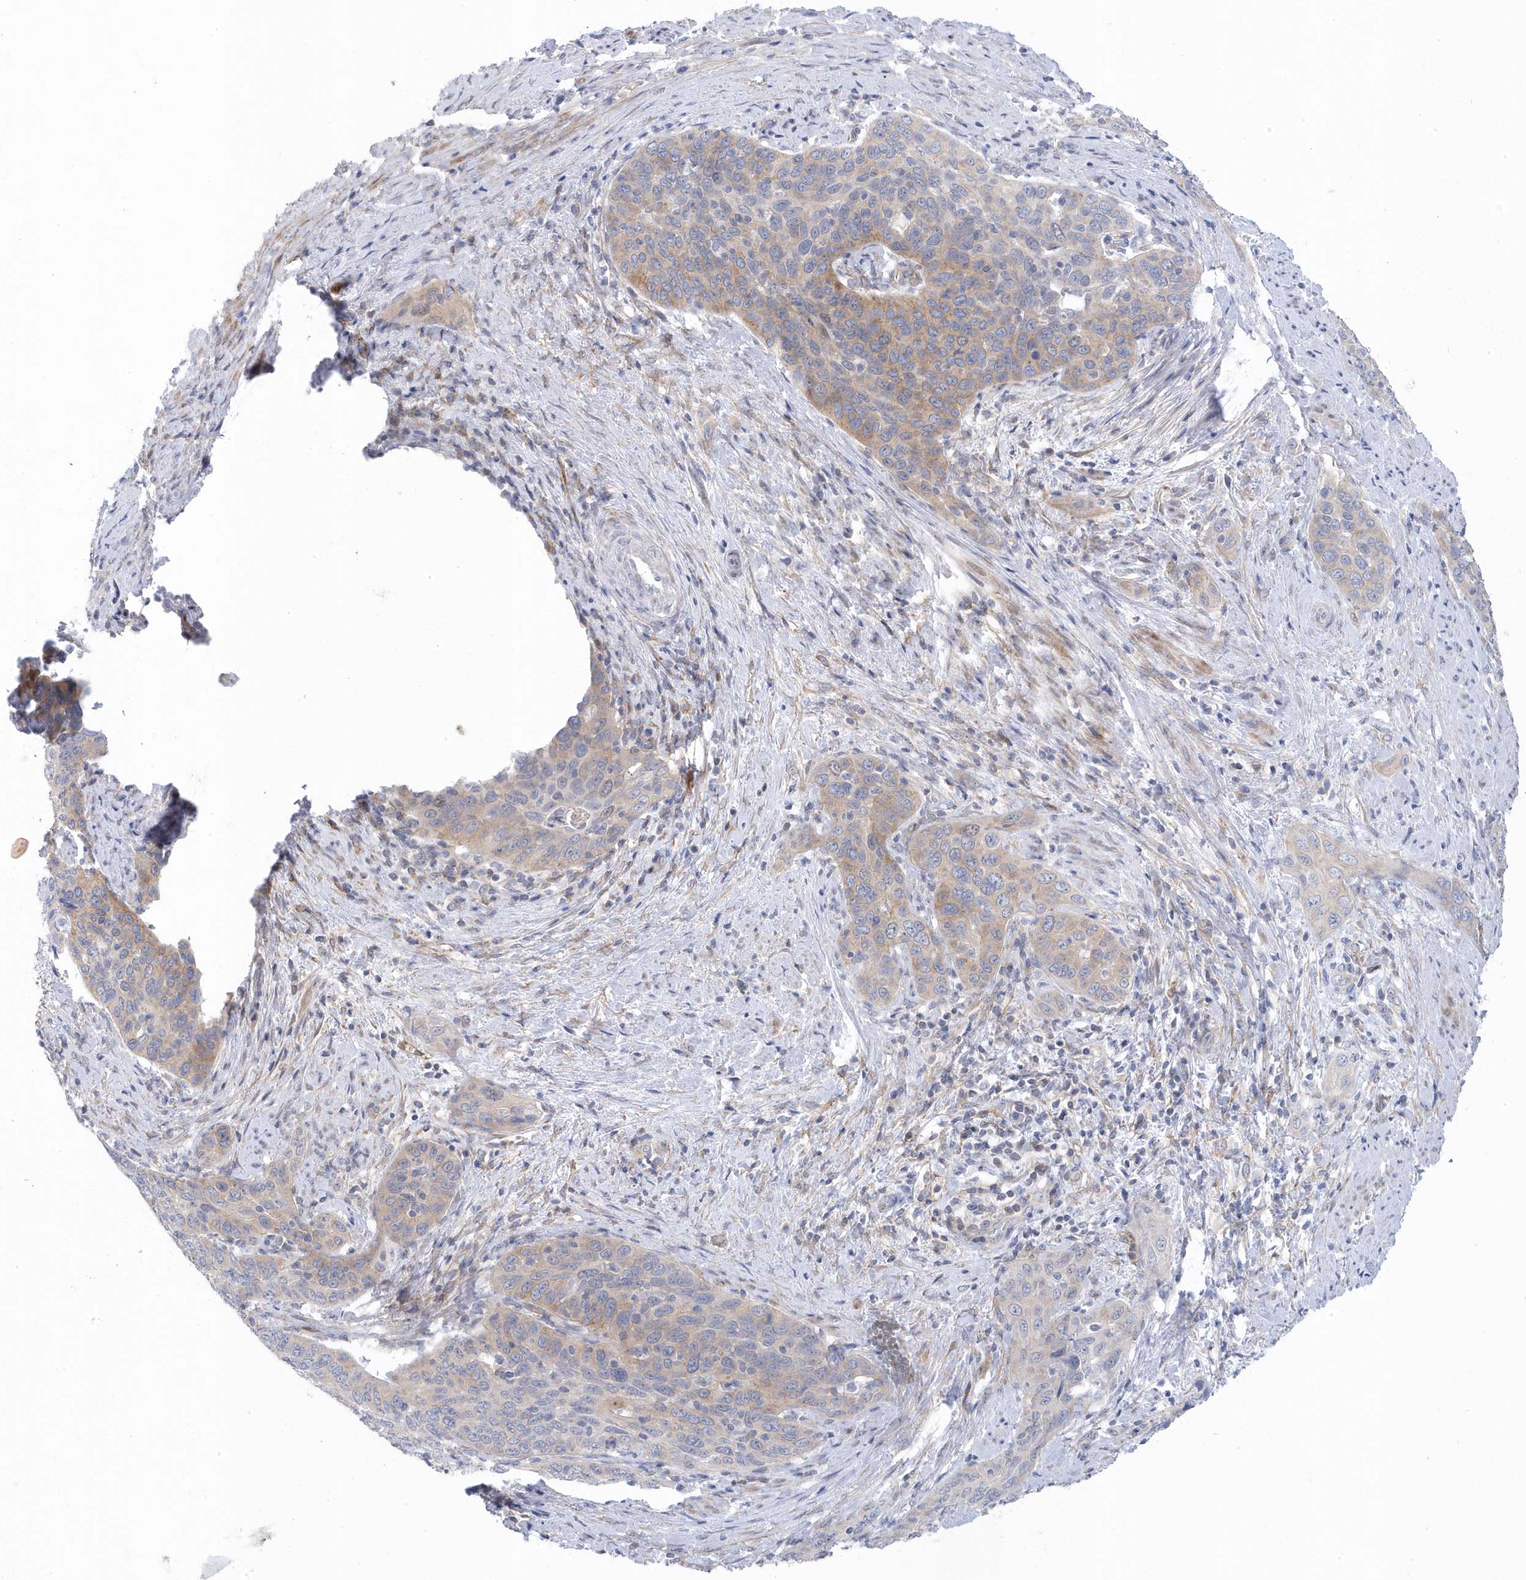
{"staining": {"intensity": "weak", "quantity": ">75%", "location": "cytoplasmic/membranous"}, "tissue": "cervical cancer", "cell_type": "Tumor cells", "image_type": "cancer", "snomed": [{"axis": "morphology", "description": "Squamous cell carcinoma, NOS"}, {"axis": "topography", "description": "Cervix"}], "caption": "IHC image of cervical cancer (squamous cell carcinoma) stained for a protein (brown), which shows low levels of weak cytoplasmic/membranous expression in about >75% of tumor cells.", "gene": "ANAPC1", "patient": {"sex": "female", "age": 60}}